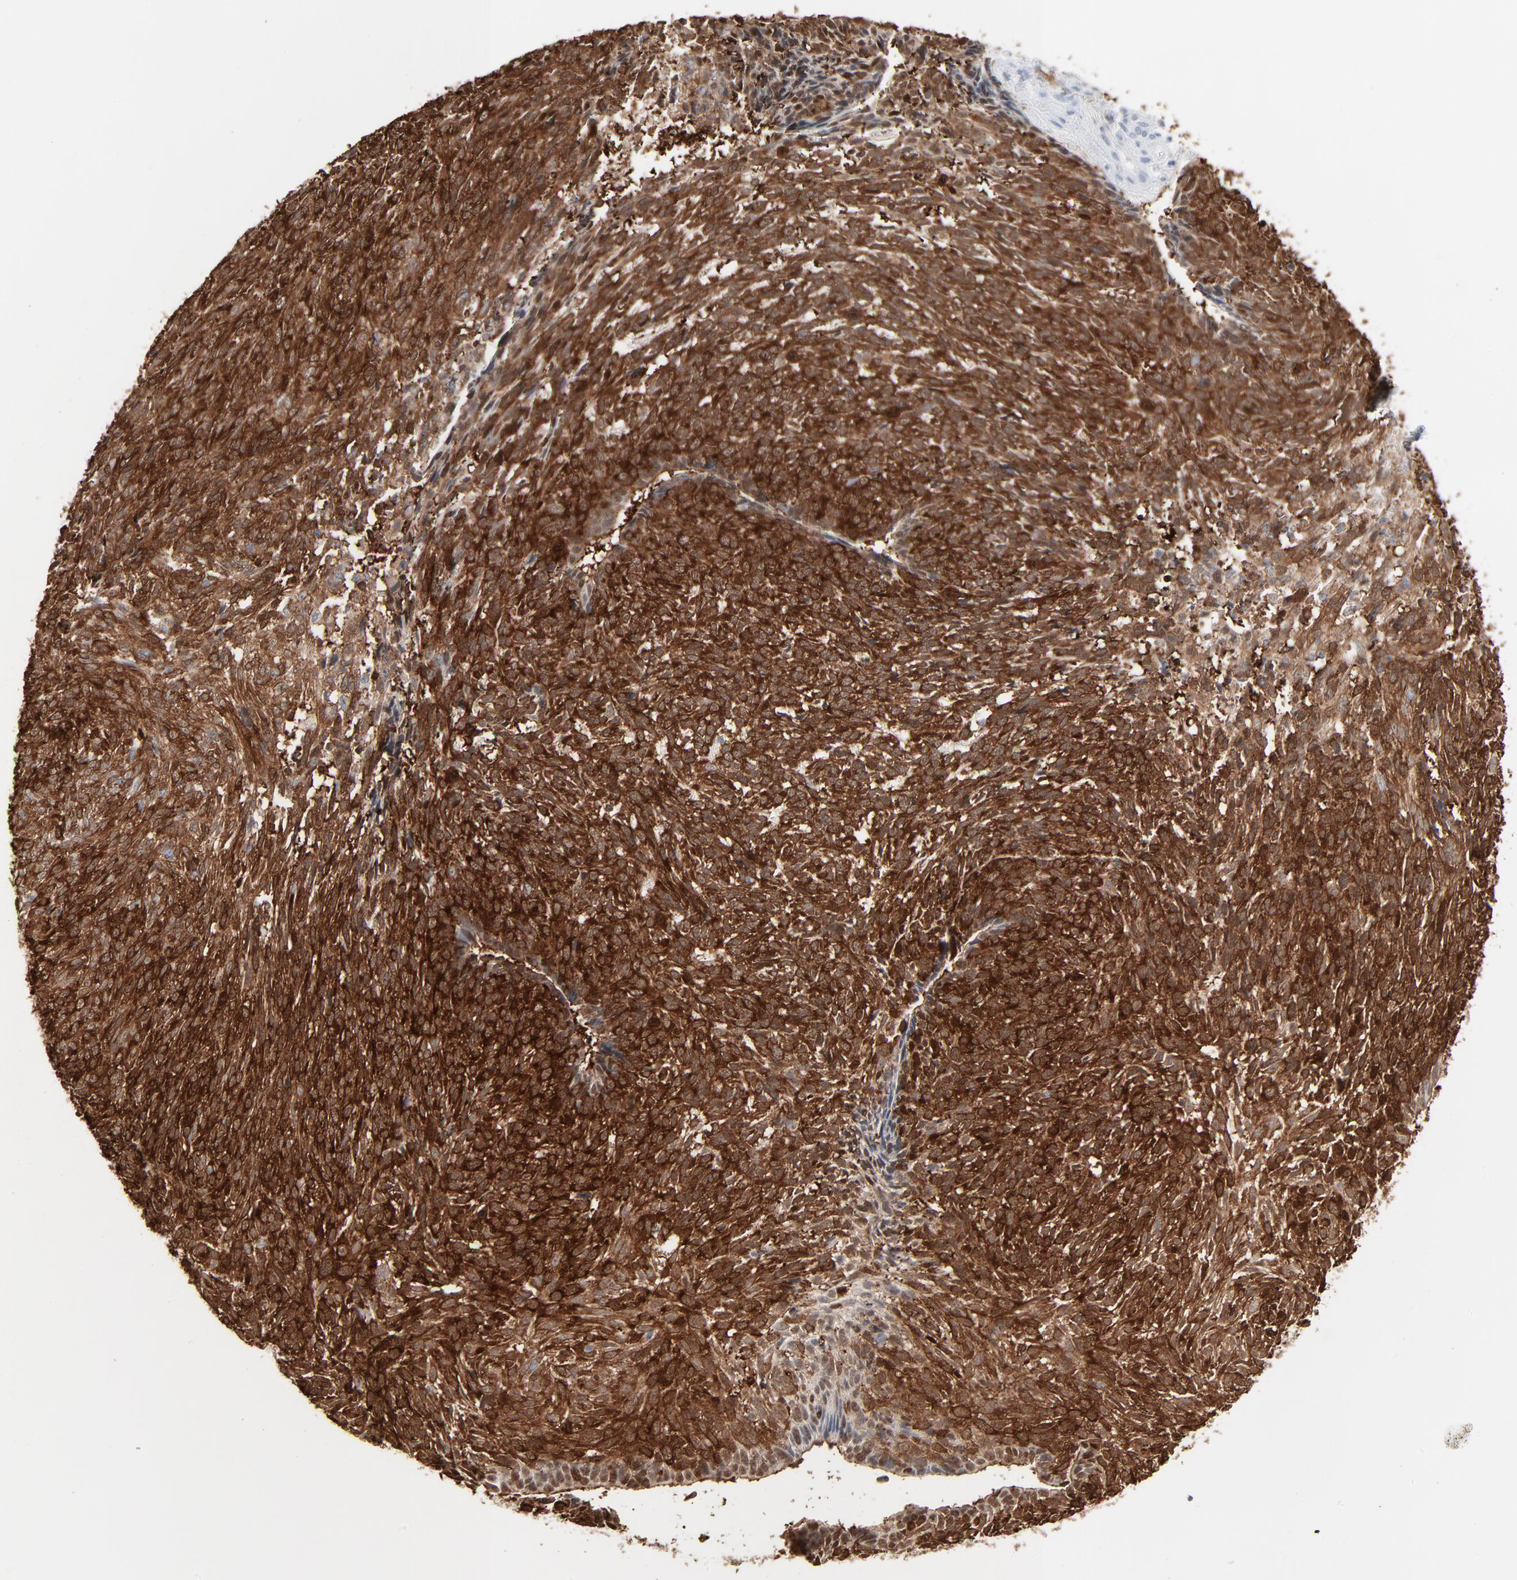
{"staining": {"intensity": "strong", "quantity": ">75%", "location": "cytoplasmic/membranous"}, "tissue": "skin cancer", "cell_type": "Tumor cells", "image_type": "cancer", "snomed": [{"axis": "morphology", "description": "Basal cell carcinoma"}, {"axis": "topography", "description": "Skin"}], "caption": "Approximately >75% of tumor cells in skin cancer (basal cell carcinoma) display strong cytoplasmic/membranous protein staining as visualized by brown immunohistochemical staining.", "gene": "PHGDH", "patient": {"sex": "male", "age": 72}}